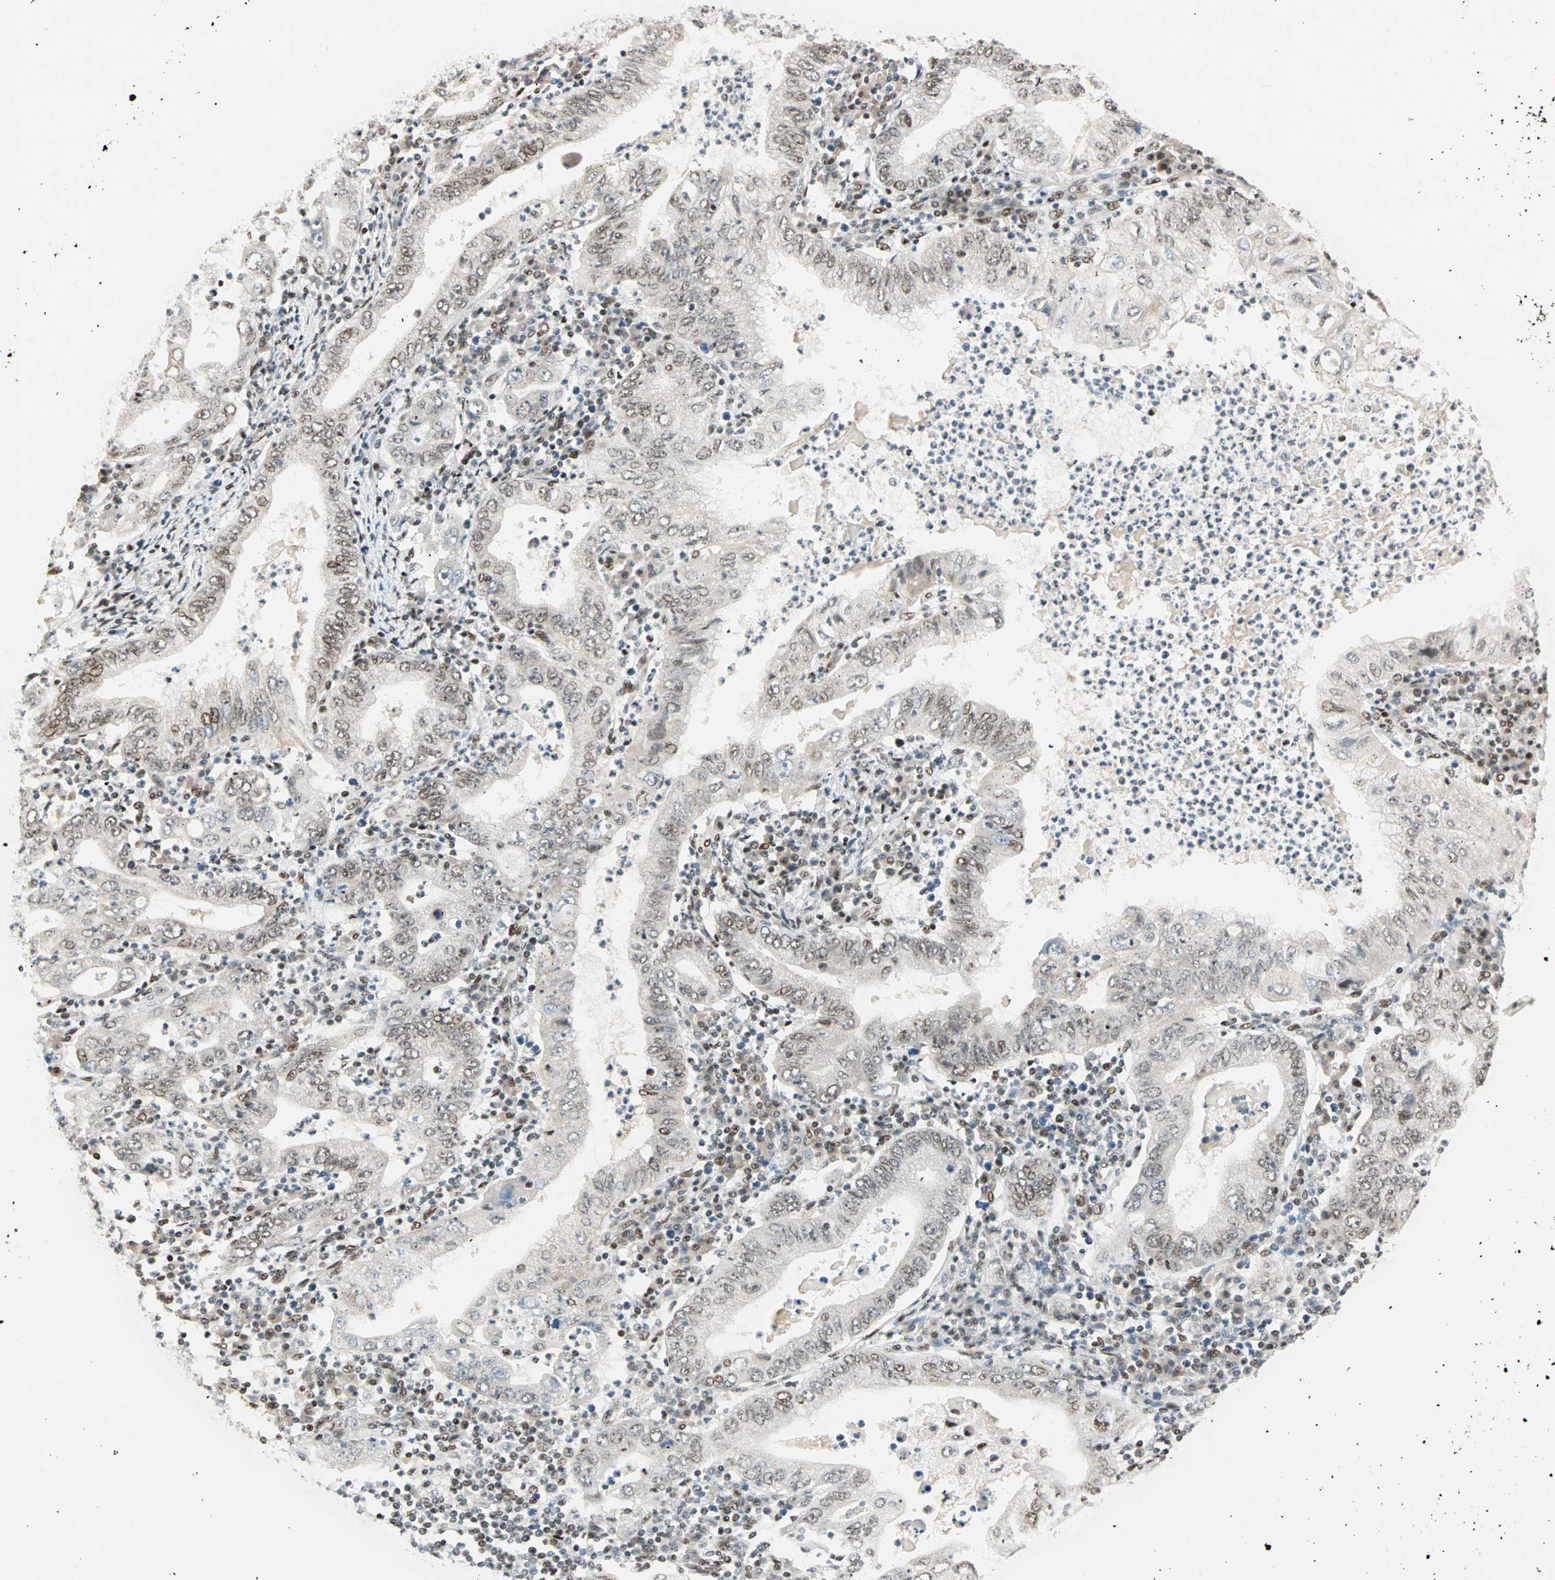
{"staining": {"intensity": "weak", "quantity": "25%-75%", "location": "nuclear"}, "tissue": "stomach cancer", "cell_type": "Tumor cells", "image_type": "cancer", "snomed": [{"axis": "morphology", "description": "Normal tissue, NOS"}, {"axis": "morphology", "description": "Adenocarcinoma, NOS"}, {"axis": "topography", "description": "Esophagus"}, {"axis": "topography", "description": "Stomach, upper"}, {"axis": "topography", "description": "Peripheral nerve tissue"}], "caption": "High-power microscopy captured an immunohistochemistry (IHC) histopathology image of stomach cancer, revealing weak nuclear staining in about 25%-75% of tumor cells.", "gene": "BLM", "patient": {"sex": "male", "age": 62}}